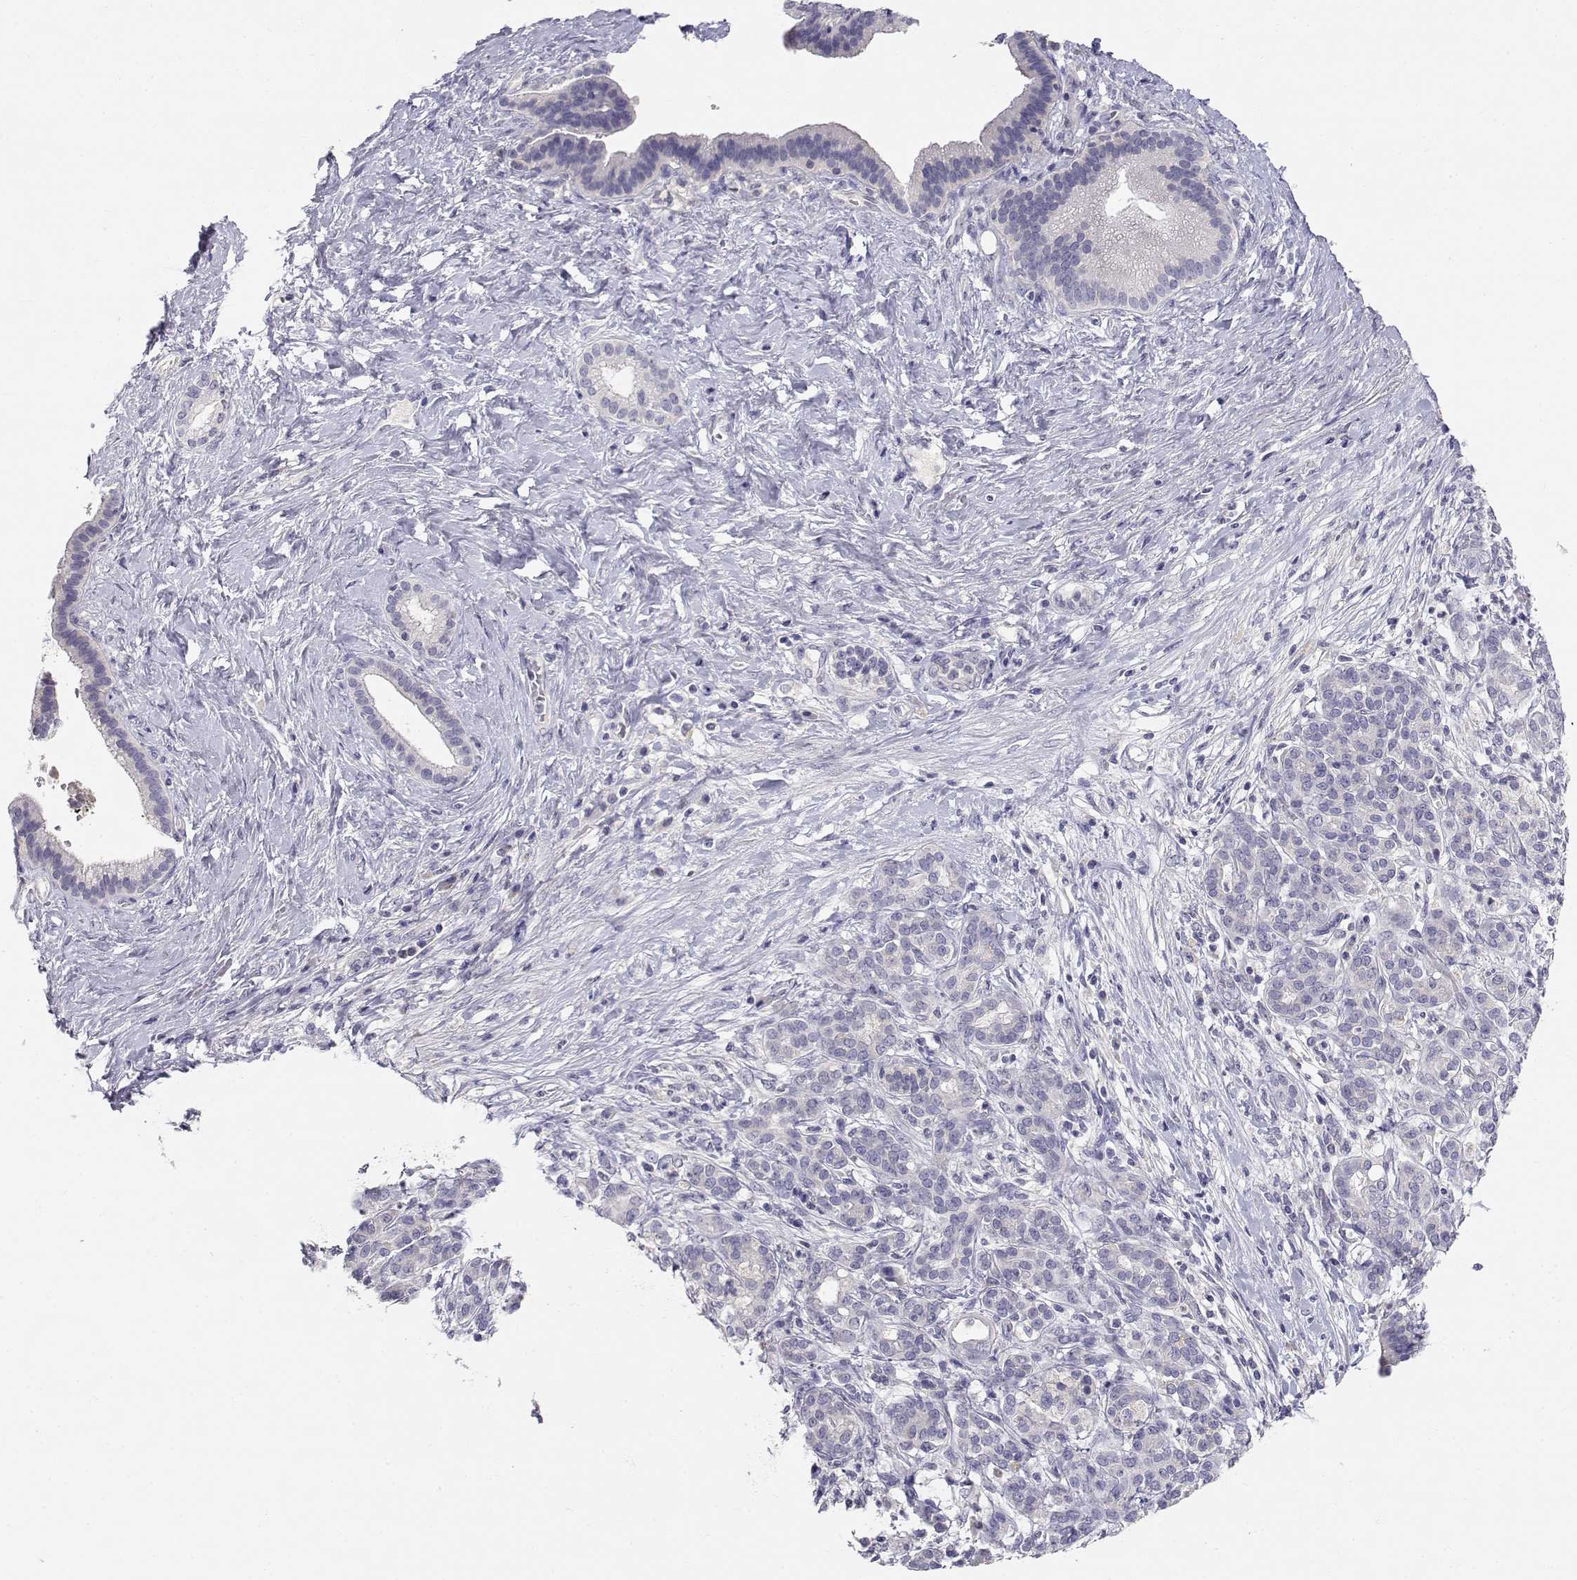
{"staining": {"intensity": "negative", "quantity": "none", "location": "none"}, "tissue": "pancreatic cancer", "cell_type": "Tumor cells", "image_type": "cancer", "snomed": [{"axis": "morphology", "description": "Adenocarcinoma, NOS"}, {"axis": "topography", "description": "Pancreas"}], "caption": "The immunohistochemistry (IHC) micrograph has no significant positivity in tumor cells of pancreatic adenocarcinoma tissue. (DAB (3,3'-diaminobenzidine) immunohistochemistry (IHC) visualized using brightfield microscopy, high magnification).", "gene": "ADA", "patient": {"sex": "male", "age": 44}}